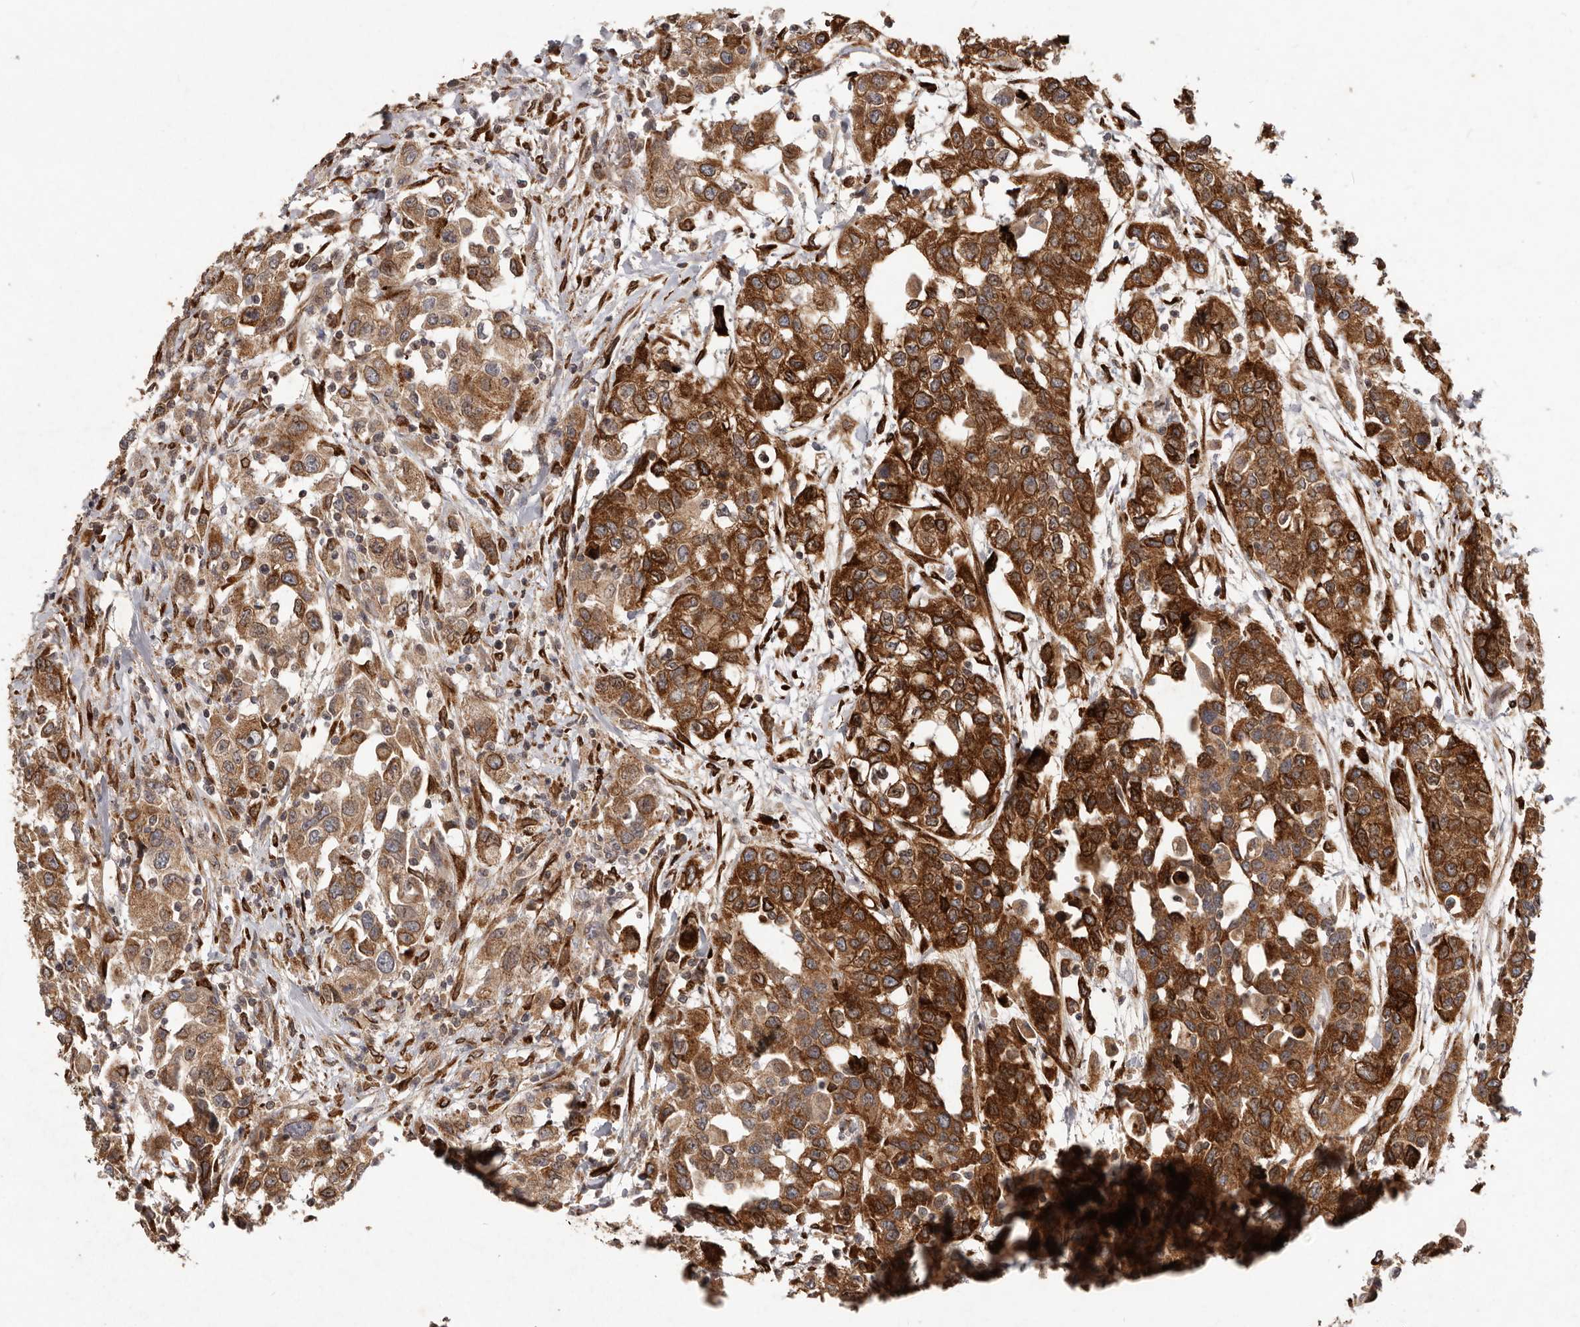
{"staining": {"intensity": "strong", "quantity": ">75%", "location": "cytoplasmic/membranous"}, "tissue": "urothelial cancer", "cell_type": "Tumor cells", "image_type": "cancer", "snomed": [{"axis": "morphology", "description": "Urothelial carcinoma, High grade"}, {"axis": "topography", "description": "Urinary bladder"}], "caption": "IHC (DAB) staining of urothelial cancer shows strong cytoplasmic/membranous protein staining in about >75% of tumor cells. (IHC, brightfield microscopy, high magnification).", "gene": "PLOD2", "patient": {"sex": "female", "age": 80}}